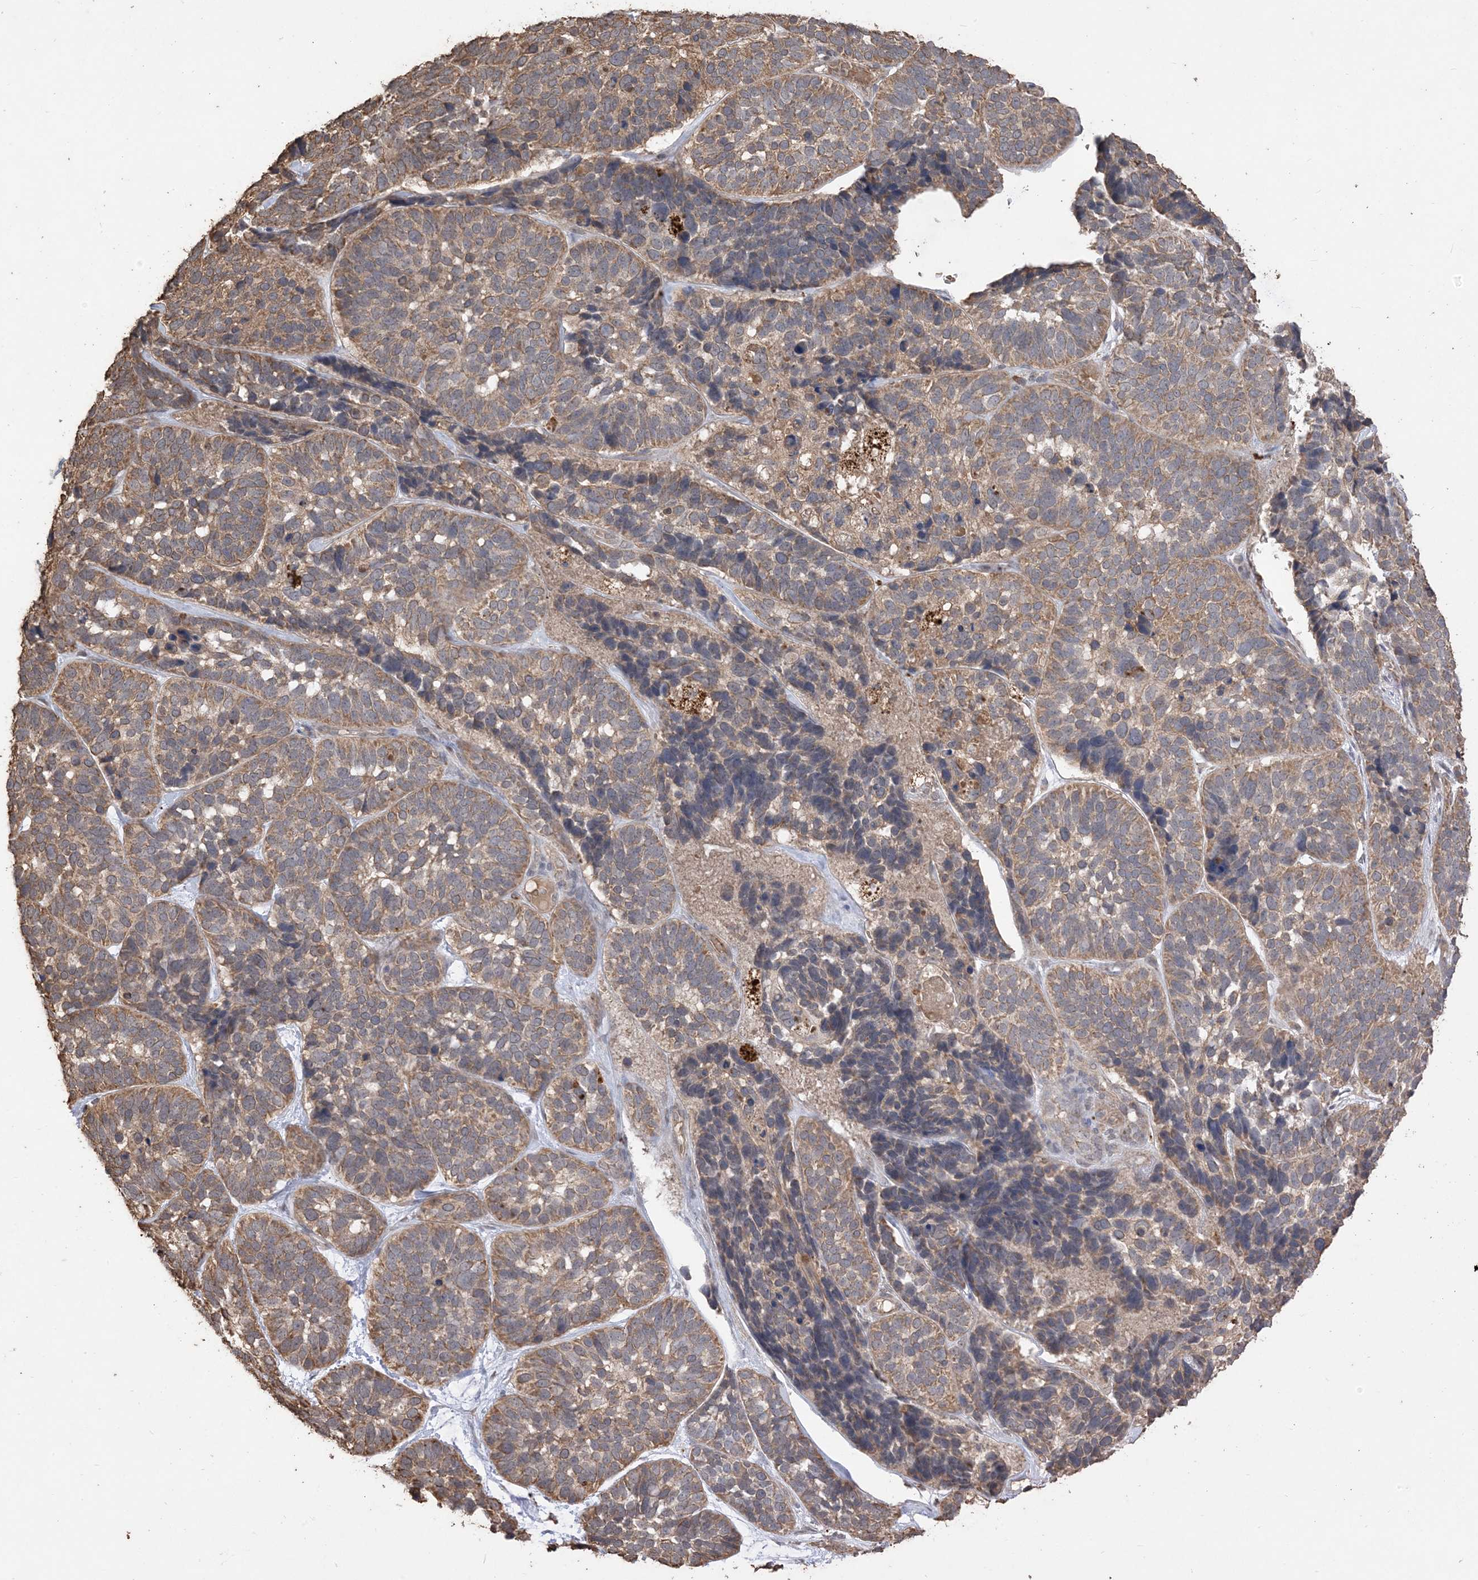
{"staining": {"intensity": "moderate", "quantity": ">75%", "location": "cytoplasmic/membranous"}, "tissue": "skin cancer", "cell_type": "Tumor cells", "image_type": "cancer", "snomed": [{"axis": "morphology", "description": "Basal cell carcinoma"}, {"axis": "topography", "description": "Skin"}], "caption": "Protein analysis of skin cancer tissue displays moderate cytoplasmic/membranous staining in approximately >75% of tumor cells.", "gene": "HPS4", "patient": {"sex": "male", "age": 62}}